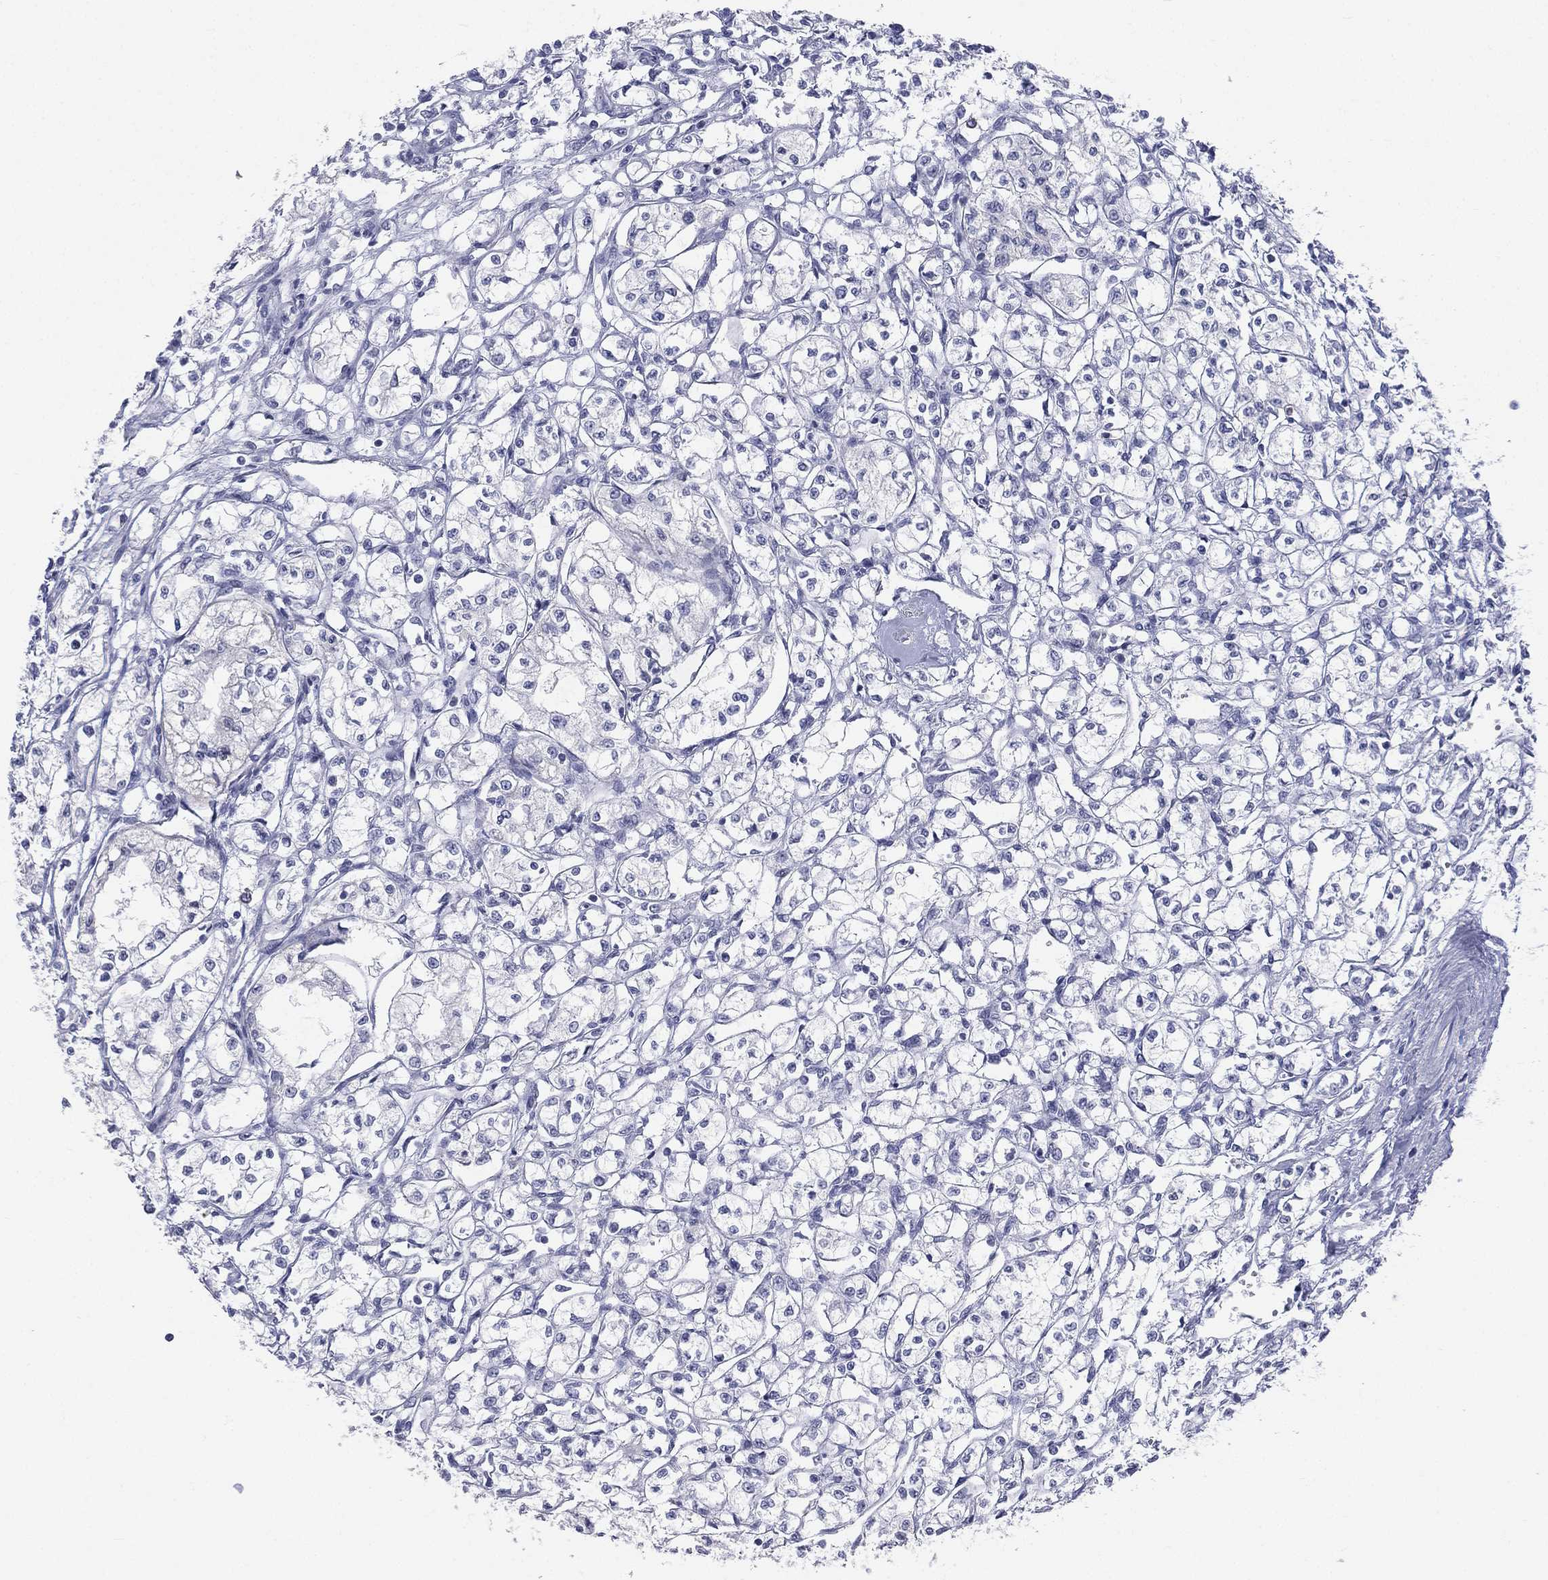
{"staining": {"intensity": "negative", "quantity": "none", "location": "none"}, "tissue": "renal cancer", "cell_type": "Tumor cells", "image_type": "cancer", "snomed": [{"axis": "morphology", "description": "Adenocarcinoma, NOS"}, {"axis": "topography", "description": "Kidney"}], "caption": "This is an immunohistochemistry photomicrograph of human renal cancer (adenocarcinoma). There is no staining in tumor cells.", "gene": "CD22", "patient": {"sex": "male", "age": 56}}